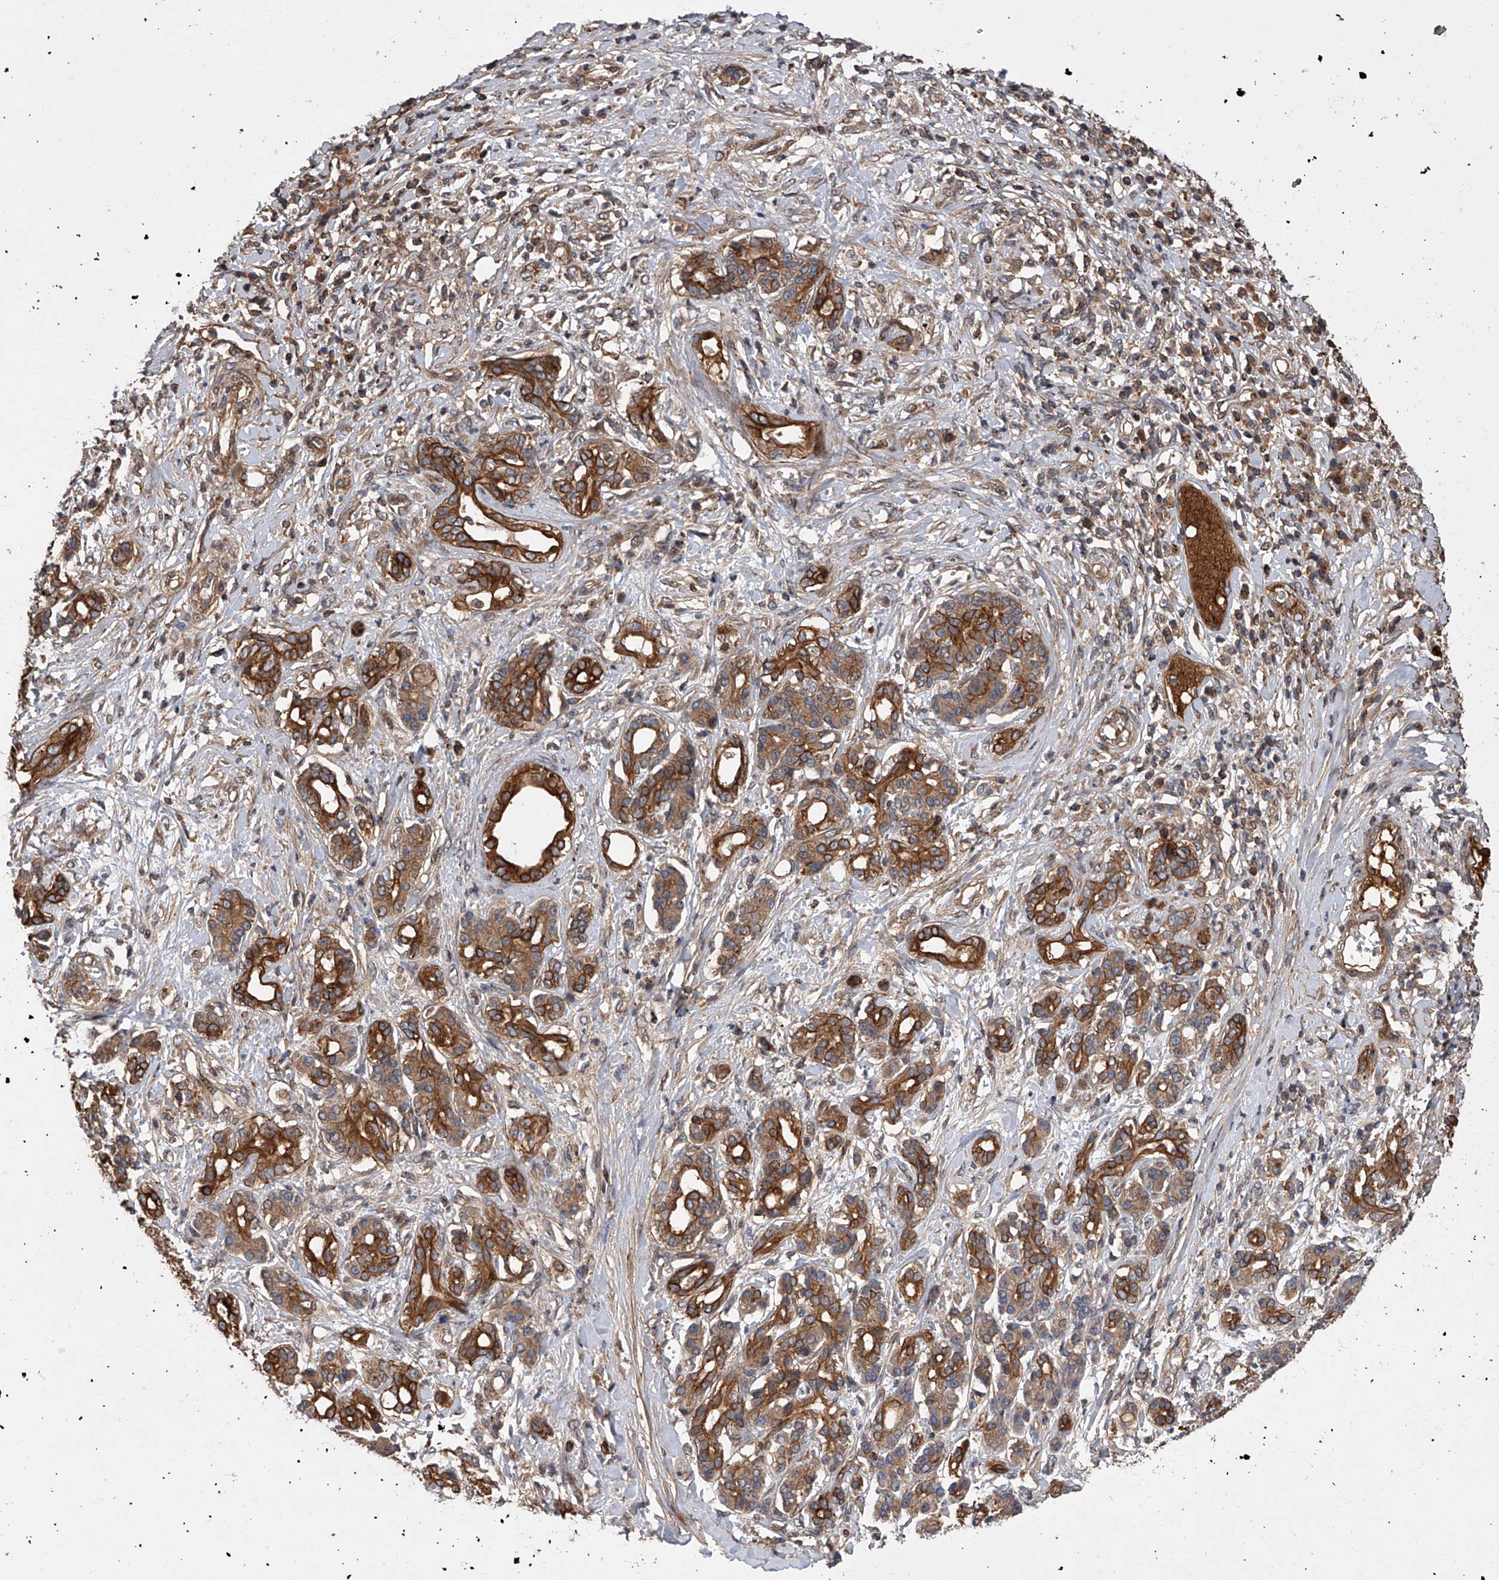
{"staining": {"intensity": "strong", "quantity": ">75%", "location": "cytoplasmic/membranous"}, "tissue": "pancreatic cancer", "cell_type": "Tumor cells", "image_type": "cancer", "snomed": [{"axis": "morphology", "description": "Adenocarcinoma, NOS"}, {"axis": "topography", "description": "Pancreas"}], "caption": "Immunohistochemical staining of pancreatic cancer demonstrates high levels of strong cytoplasmic/membranous staining in about >75% of tumor cells.", "gene": "USP47", "patient": {"sex": "female", "age": 56}}